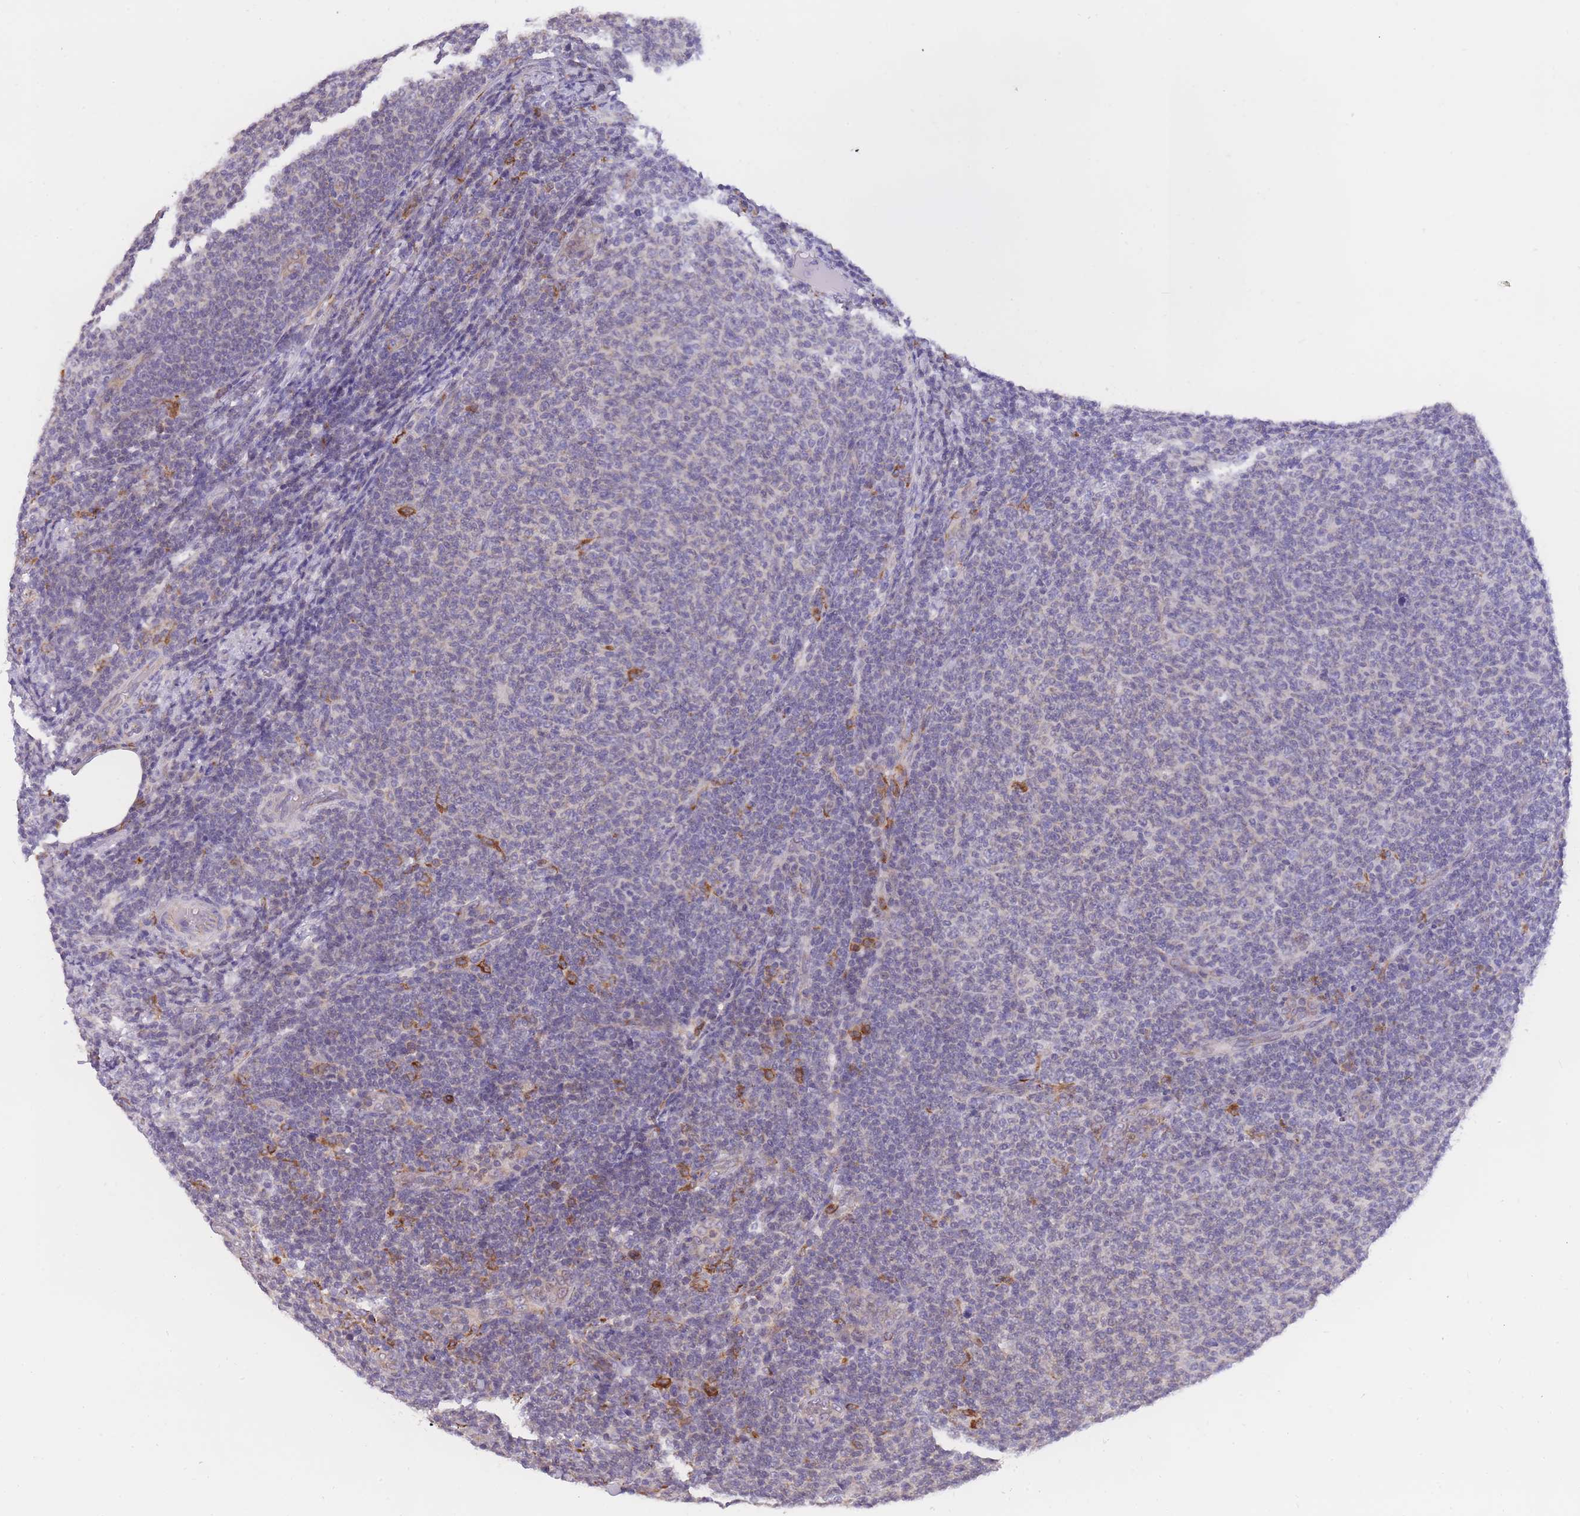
{"staining": {"intensity": "negative", "quantity": "none", "location": "none"}, "tissue": "lymphoma", "cell_type": "Tumor cells", "image_type": "cancer", "snomed": [{"axis": "morphology", "description": "Malignant lymphoma, non-Hodgkin's type, Low grade"}, {"axis": "topography", "description": "Lymph node"}], "caption": "Tumor cells show no significant protein expression in low-grade malignant lymphoma, non-Hodgkin's type. The staining was performed using DAB to visualize the protein expression in brown, while the nuclei were stained in blue with hematoxylin (Magnification: 20x).", "gene": "ZNF662", "patient": {"sex": "male", "age": 66}}